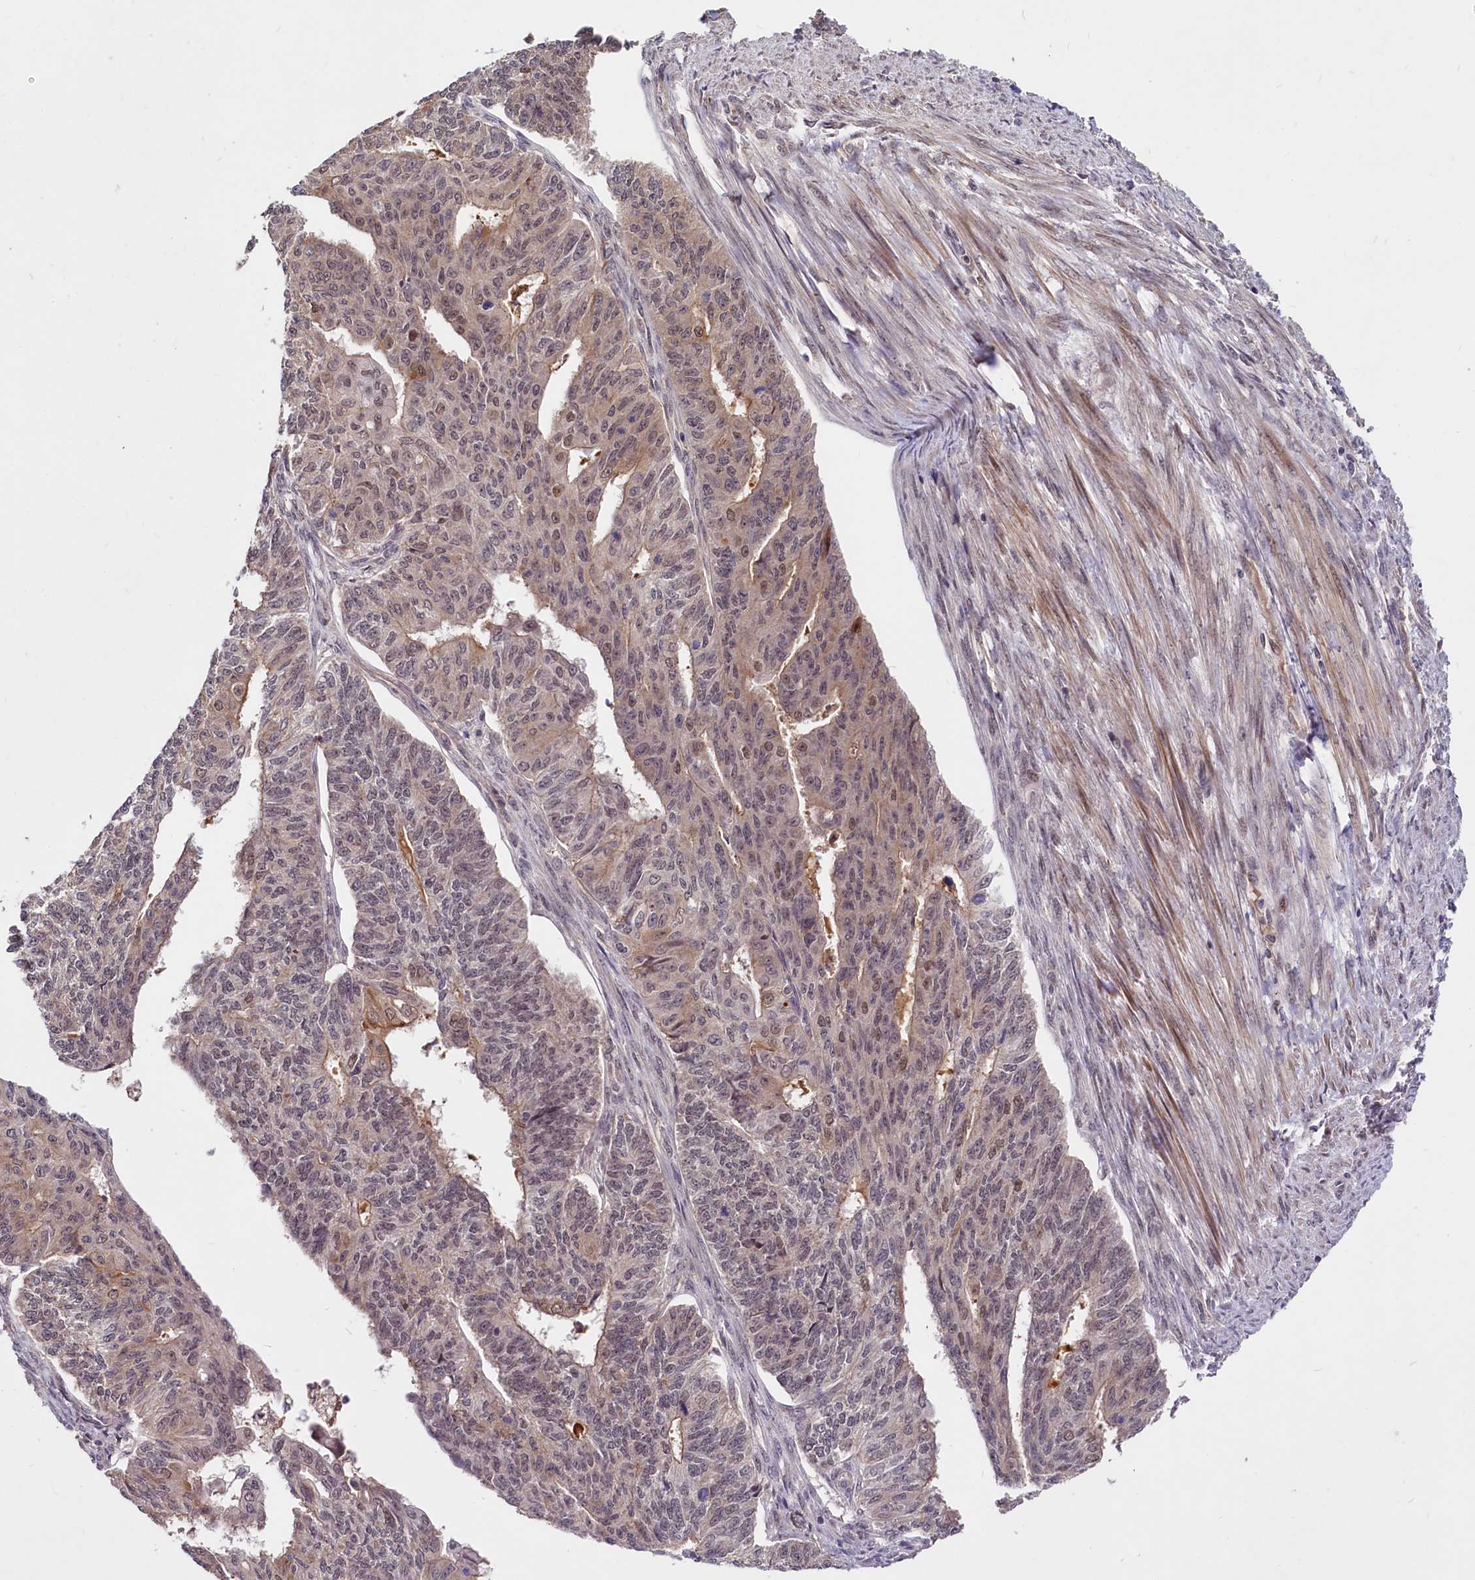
{"staining": {"intensity": "weak", "quantity": "25%-75%", "location": "cytoplasmic/membranous,nuclear"}, "tissue": "endometrial cancer", "cell_type": "Tumor cells", "image_type": "cancer", "snomed": [{"axis": "morphology", "description": "Adenocarcinoma, NOS"}, {"axis": "topography", "description": "Endometrium"}], "caption": "This micrograph demonstrates immunohistochemistry staining of human endometrial cancer (adenocarcinoma), with low weak cytoplasmic/membranous and nuclear staining in about 25%-75% of tumor cells.", "gene": "UBE3A", "patient": {"sex": "female", "age": 32}}